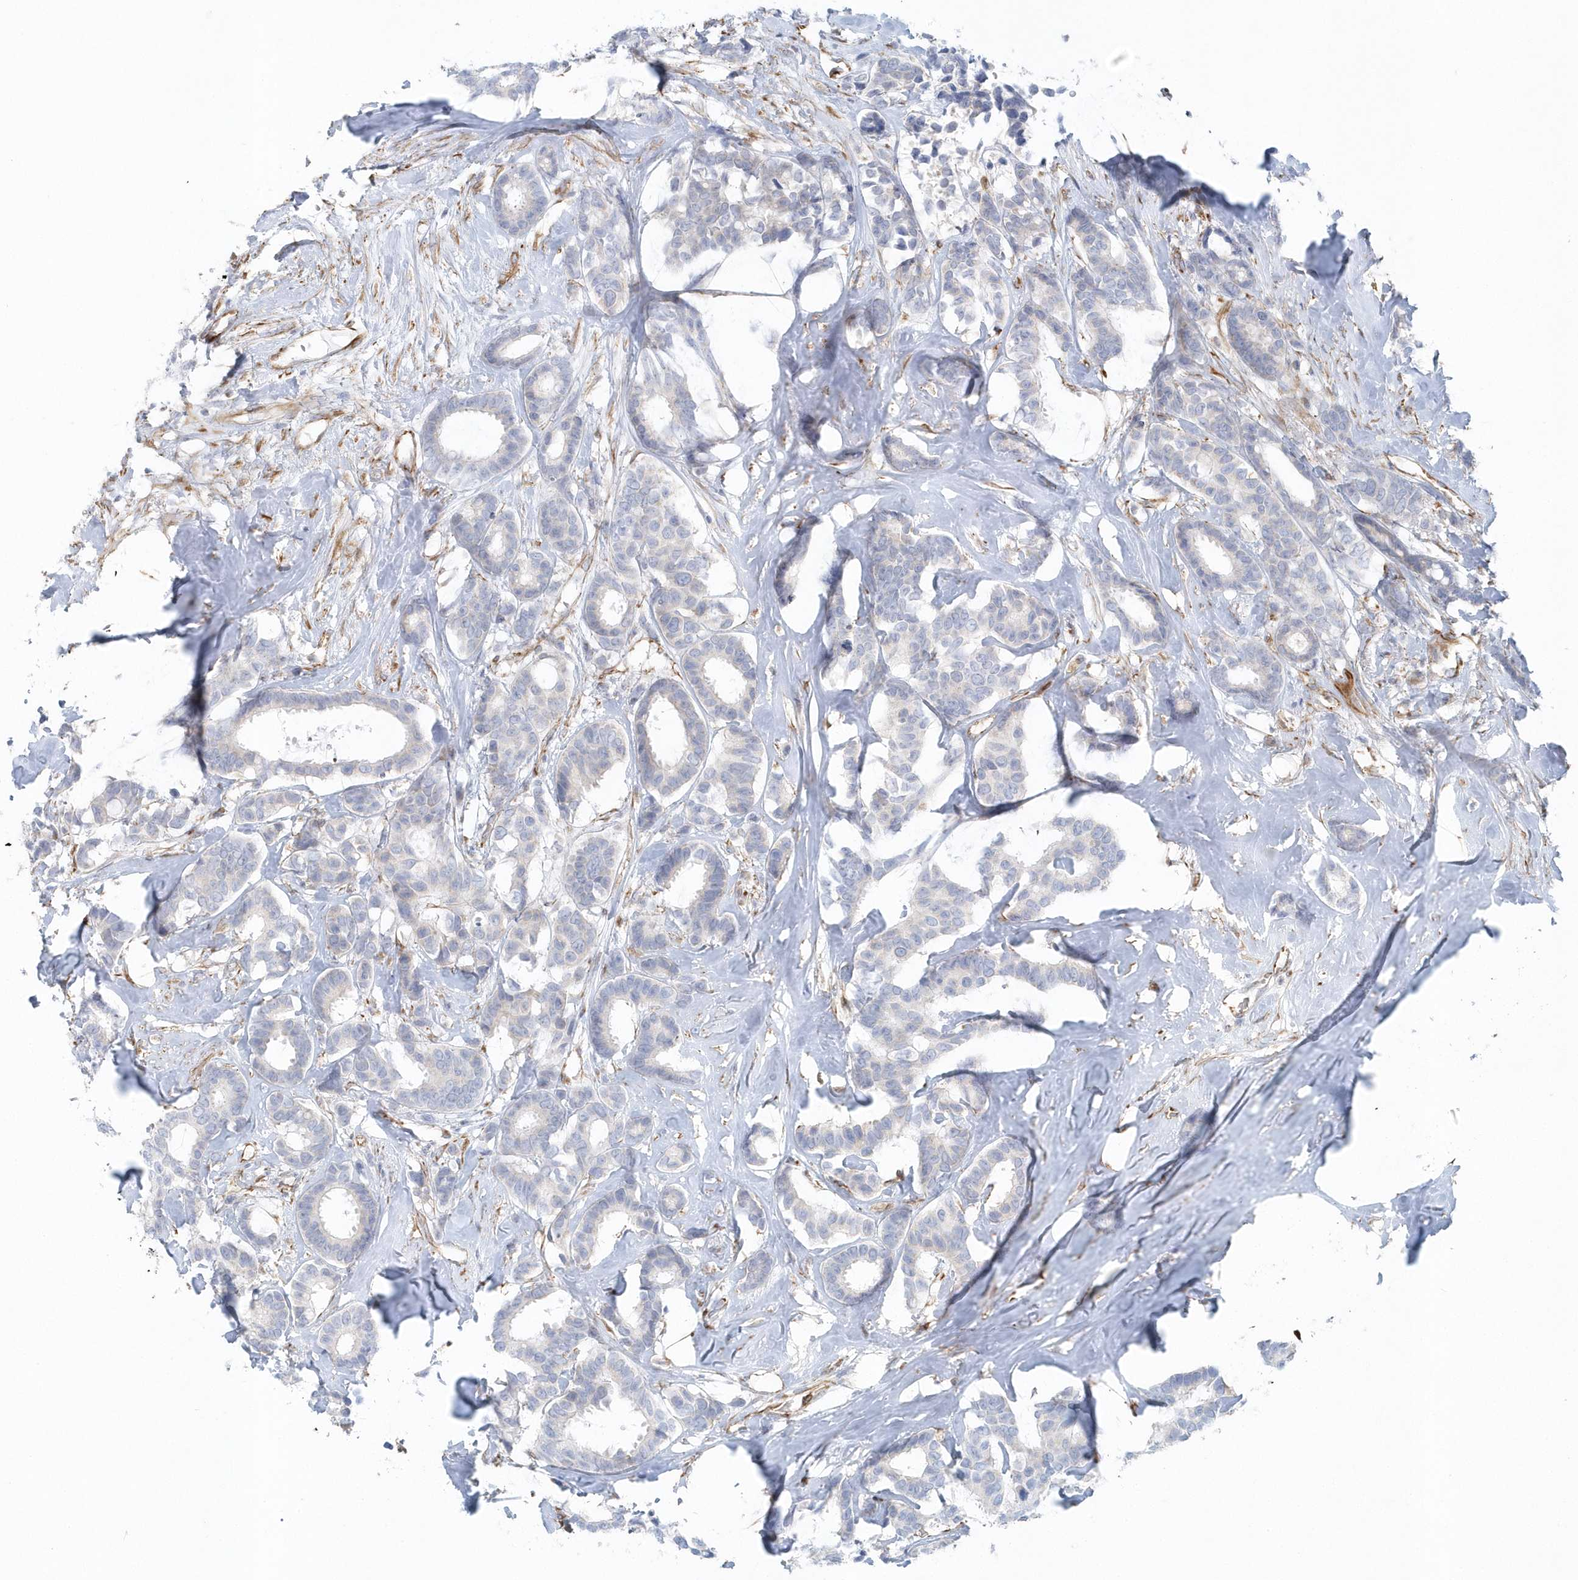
{"staining": {"intensity": "negative", "quantity": "none", "location": "none"}, "tissue": "breast cancer", "cell_type": "Tumor cells", "image_type": "cancer", "snomed": [{"axis": "morphology", "description": "Duct carcinoma"}, {"axis": "topography", "description": "Breast"}], "caption": "The micrograph displays no staining of tumor cells in breast cancer.", "gene": "GPR152", "patient": {"sex": "female", "age": 87}}